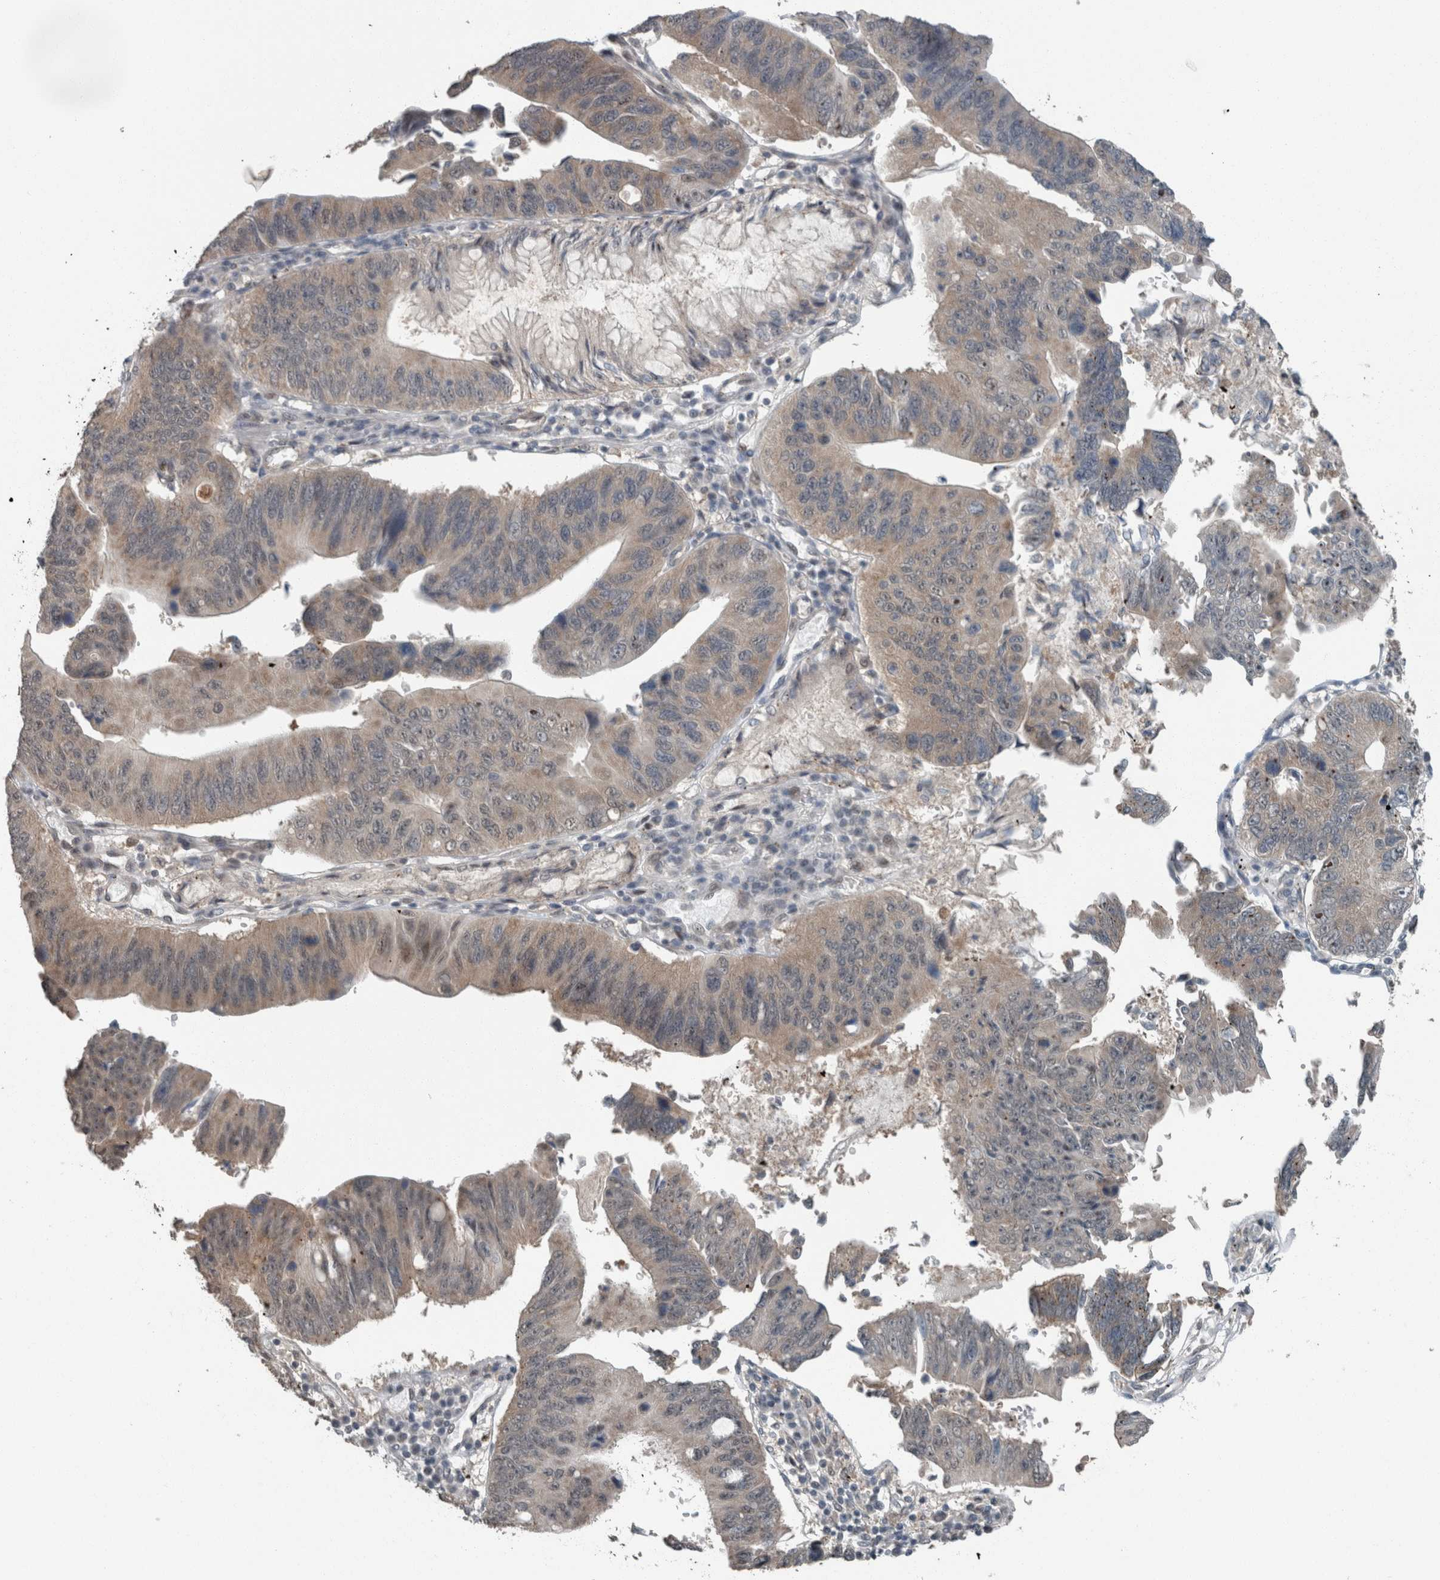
{"staining": {"intensity": "weak", "quantity": "<25%", "location": "cytoplasmic/membranous"}, "tissue": "stomach cancer", "cell_type": "Tumor cells", "image_type": "cancer", "snomed": [{"axis": "morphology", "description": "Adenocarcinoma, NOS"}, {"axis": "topography", "description": "Stomach"}], "caption": "The immunohistochemistry (IHC) micrograph has no significant positivity in tumor cells of stomach adenocarcinoma tissue. (Brightfield microscopy of DAB IHC at high magnification).", "gene": "MYO1E", "patient": {"sex": "male", "age": 59}}